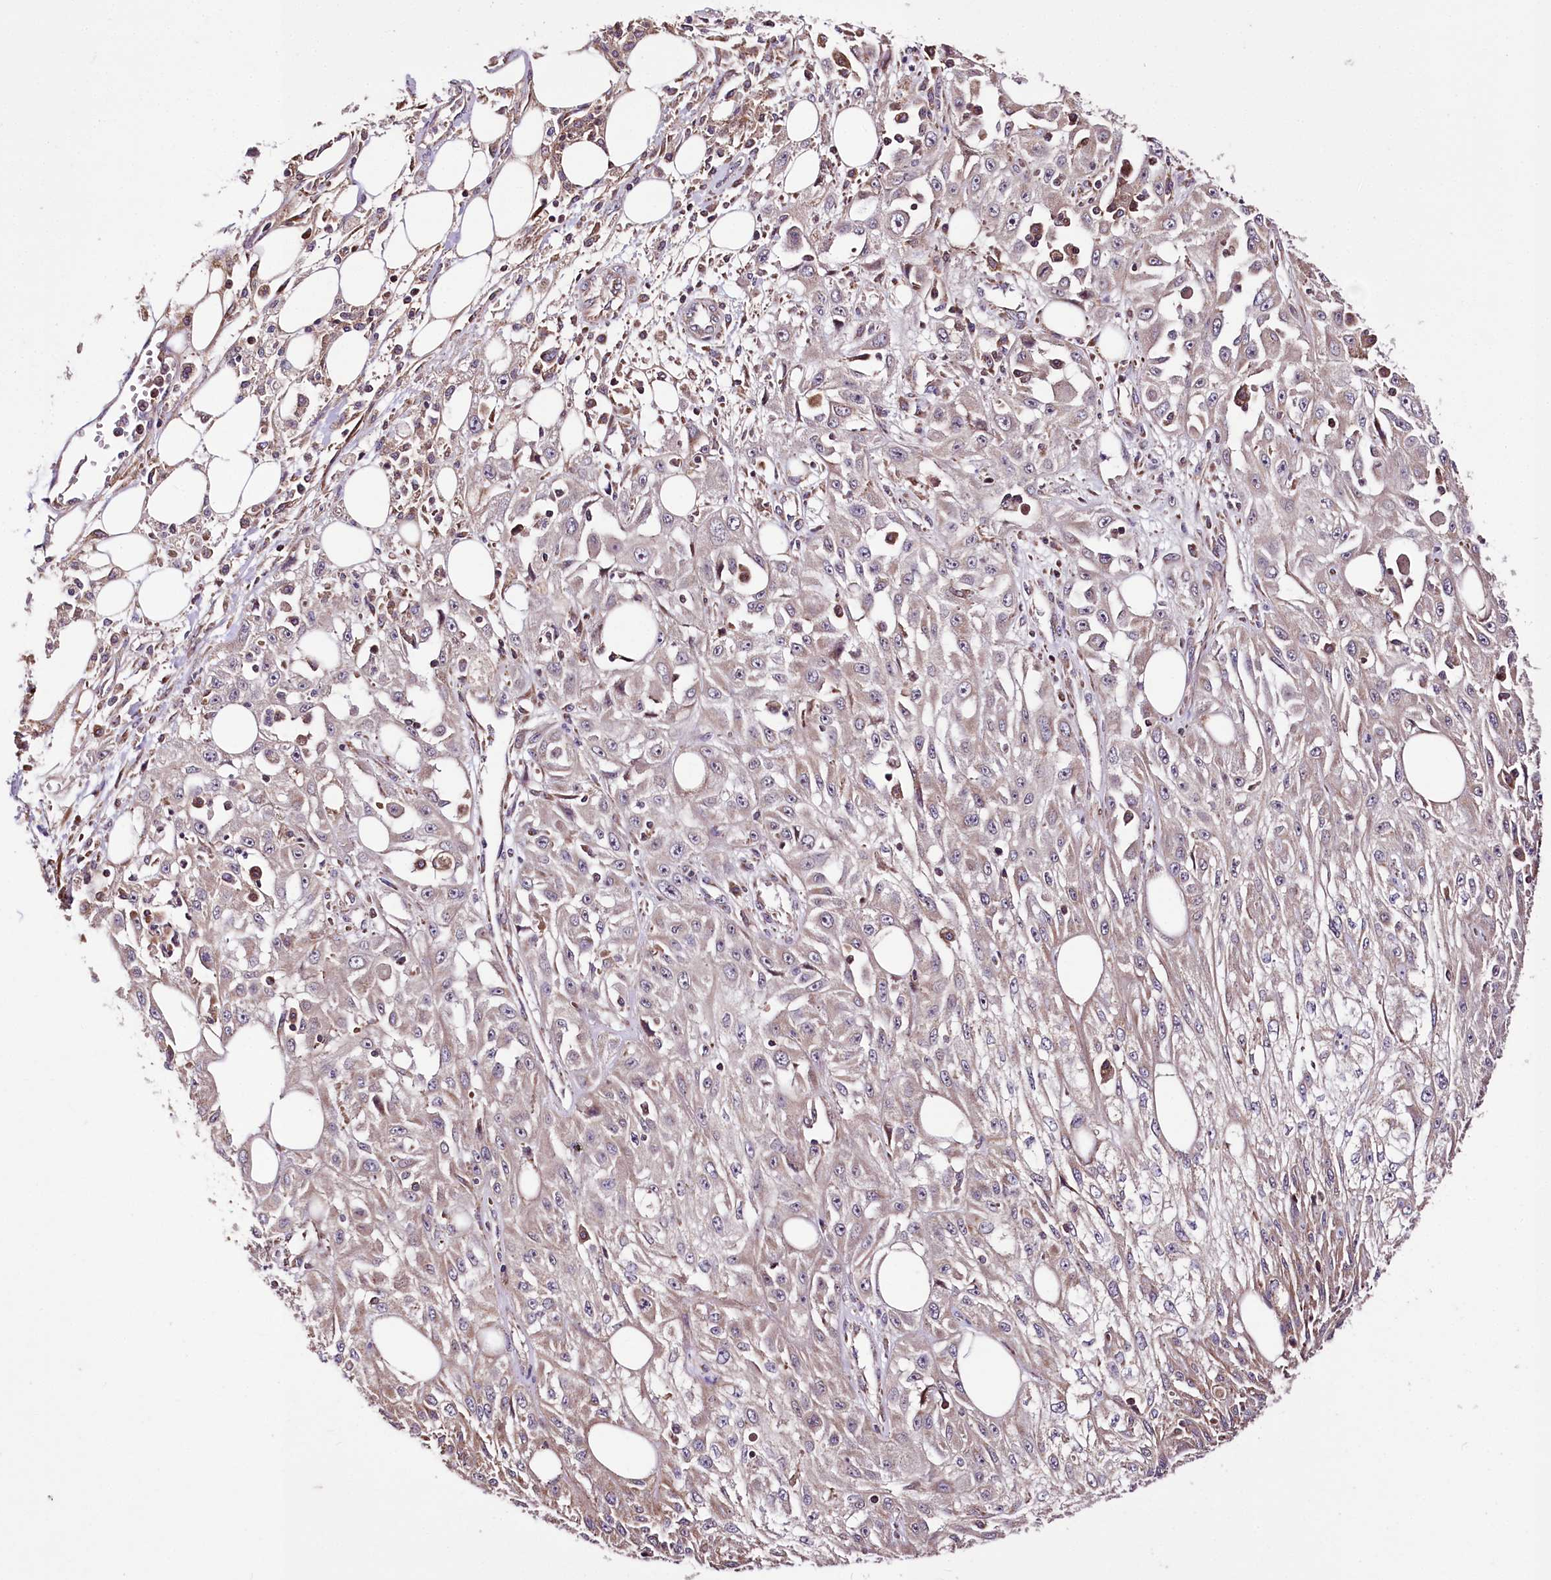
{"staining": {"intensity": "weak", "quantity": "<25%", "location": "cytoplasmic/membranous"}, "tissue": "skin cancer", "cell_type": "Tumor cells", "image_type": "cancer", "snomed": [{"axis": "morphology", "description": "Squamous cell carcinoma, NOS"}, {"axis": "morphology", "description": "Squamous cell carcinoma, metastatic, NOS"}, {"axis": "topography", "description": "Skin"}, {"axis": "topography", "description": "Lymph node"}], "caption": "Skin cancer (metastatic squamous cell carcinoma) stained for a protein using immunohistochemistry shows no positivity tumor cells.", "gene": "WWC1", "patient": {"sex": "male", "age": 75}}